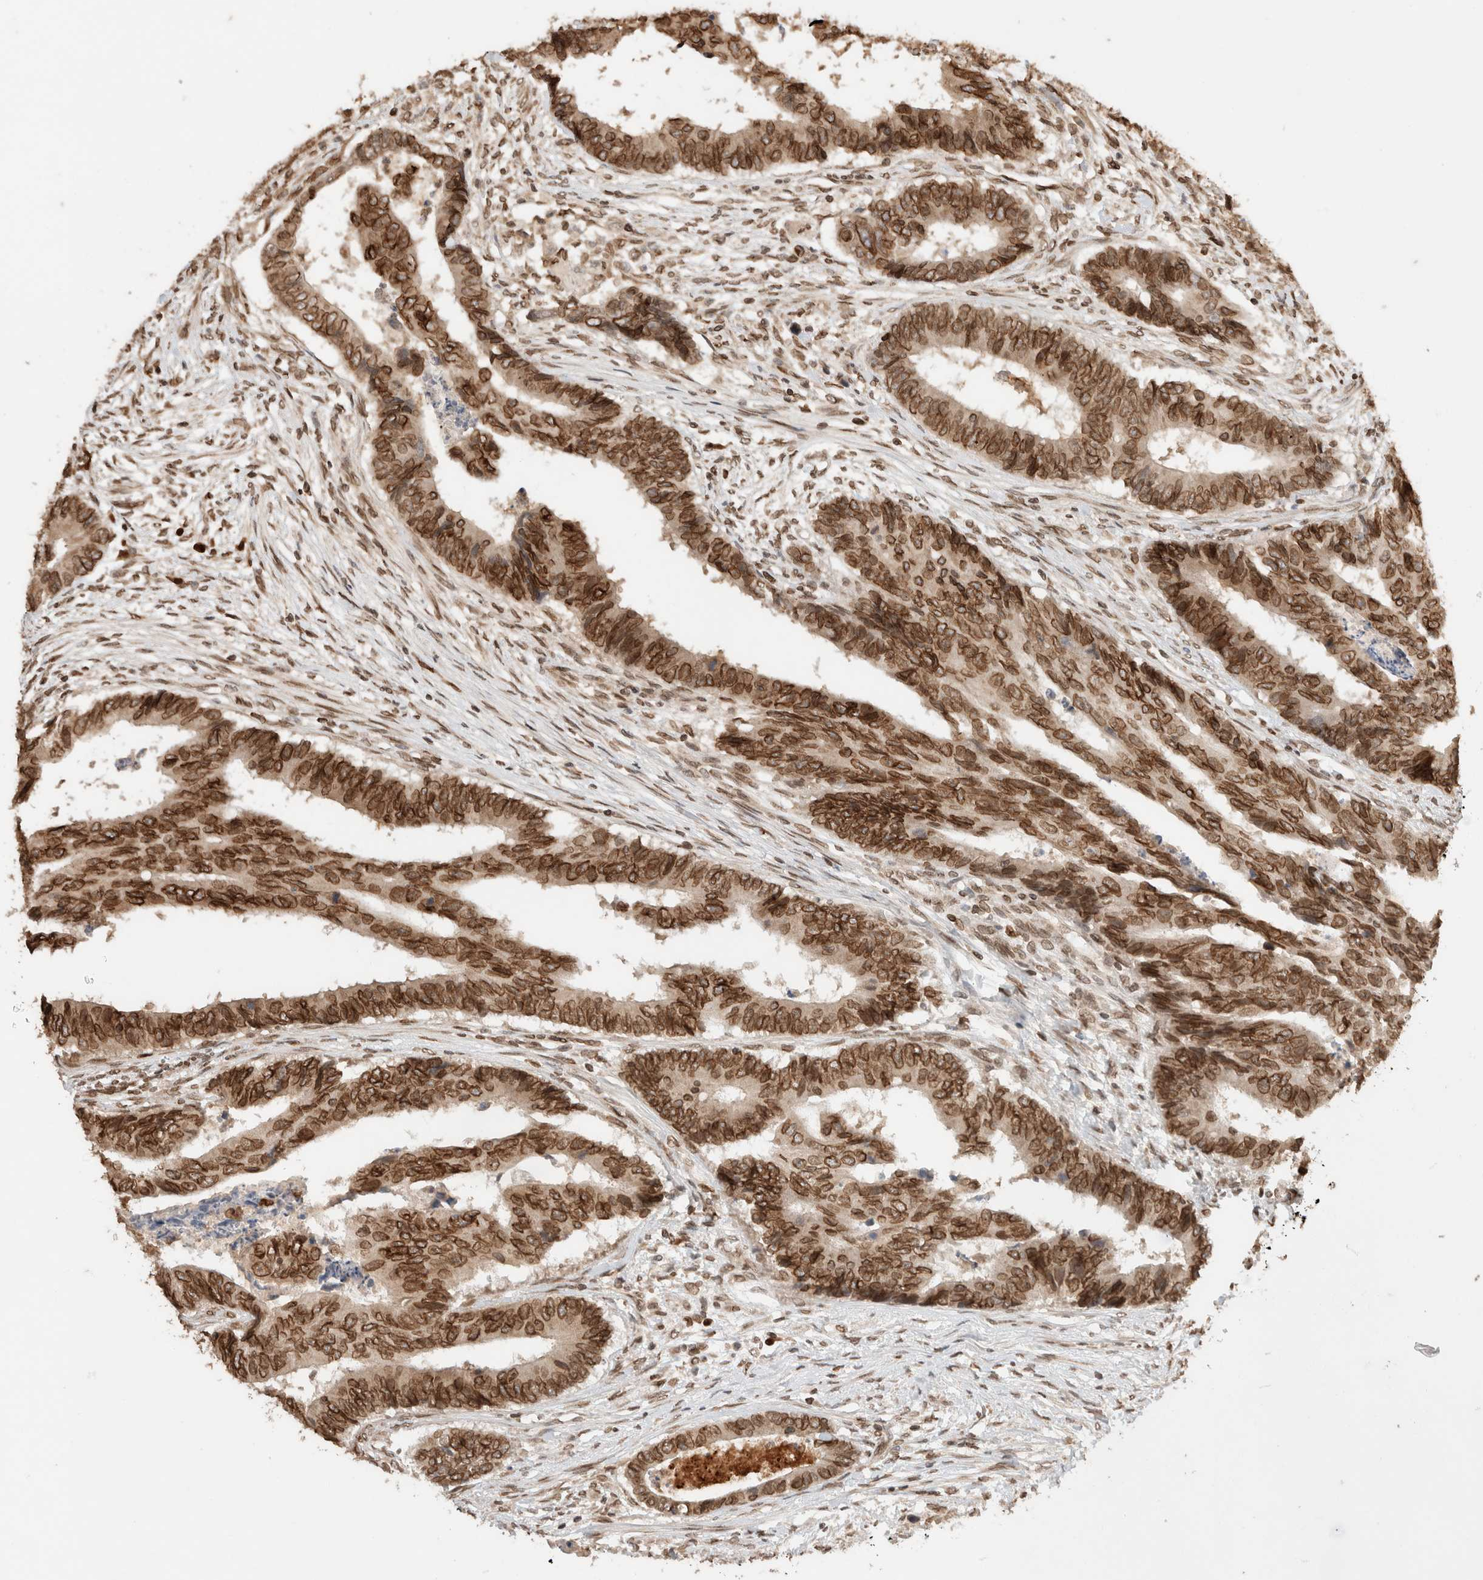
{"staining": {"intensity": "strong", "quantity": ">75%", "location": "cytoplasmic/membranous,nuclear"}, "tissue": "colorectal cancer", "cell_type": "Tumor cells", "image_type": "cancer", "snomed": [{"axis": "morphology", "description": "Adenocarcinoma, NOS"}, {"axis": "topography", "description": "Rectum"}], "caption": "The histopathology image reveals a brown stain indicating the presence of a protein in the cytoplasmic/membranous and nuclear of tumor cells in colorectal cancer (adenocarcinoma). (Stains: DAB in brown, nuclei in blue, Microscopy: brightfield microscopy at high magnification).", "gene": "TPR", "patient": {"sex": "male", "age": 84}}